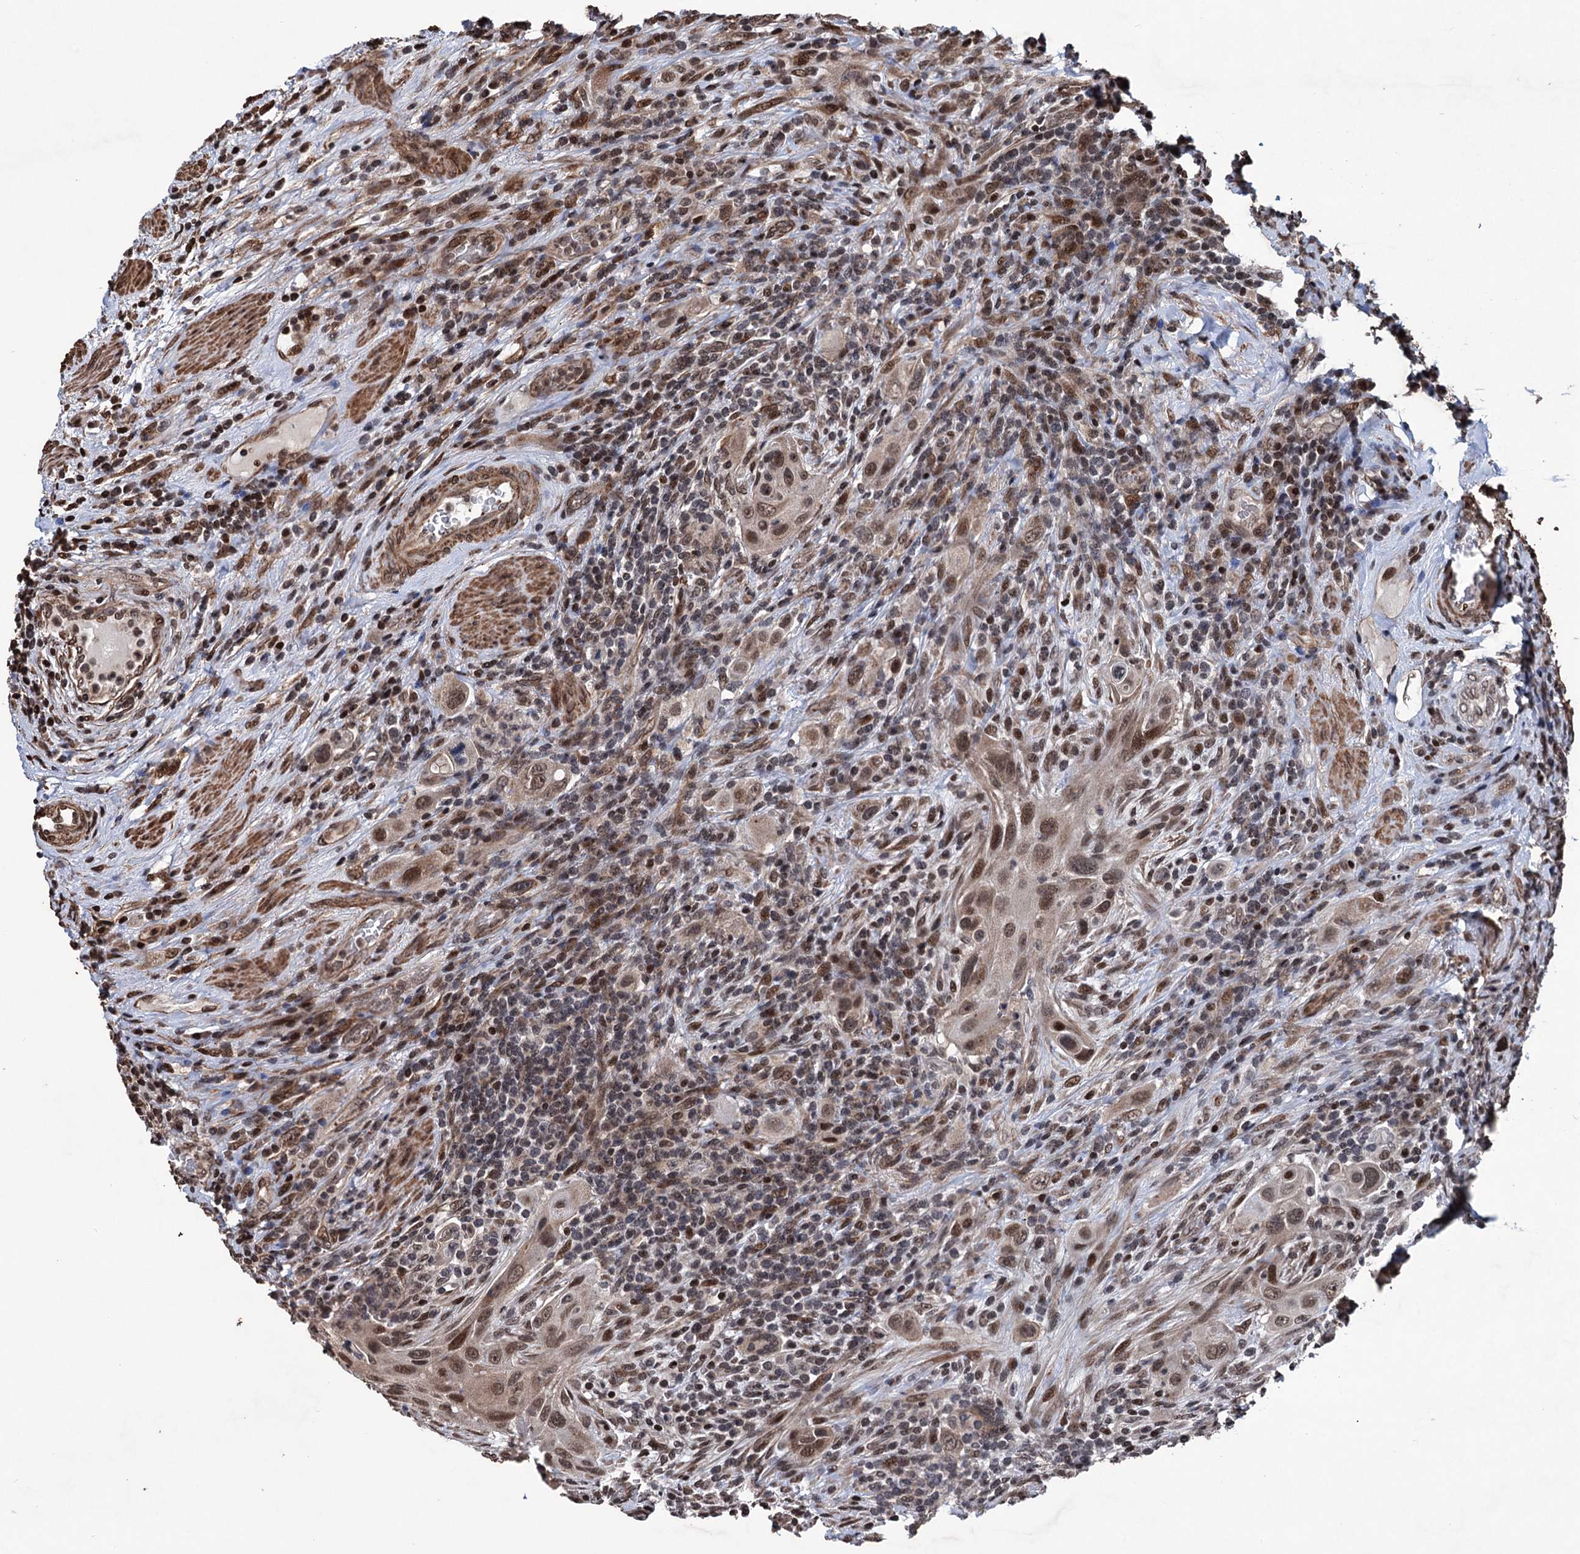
{"staining": {"intensity": "moderate", "quantity": ">75%", "location": "nuclear"}, "tissue": "urothelial cancer", "cell_type": "Tumor cells", "image_type": "cancer", "snomed": [{"axis": "morphology", "description": "Urothelial carcinoma, High grade"}, {"axis": "topography", "description": "Urinary bladder"}], "caption": "Protein staining reveals moderate nuclear staining in about >75% of tumor cells in urothelial cancer.", "gene": "EYA4", "patient": {"sex": "male", "age": 50}}